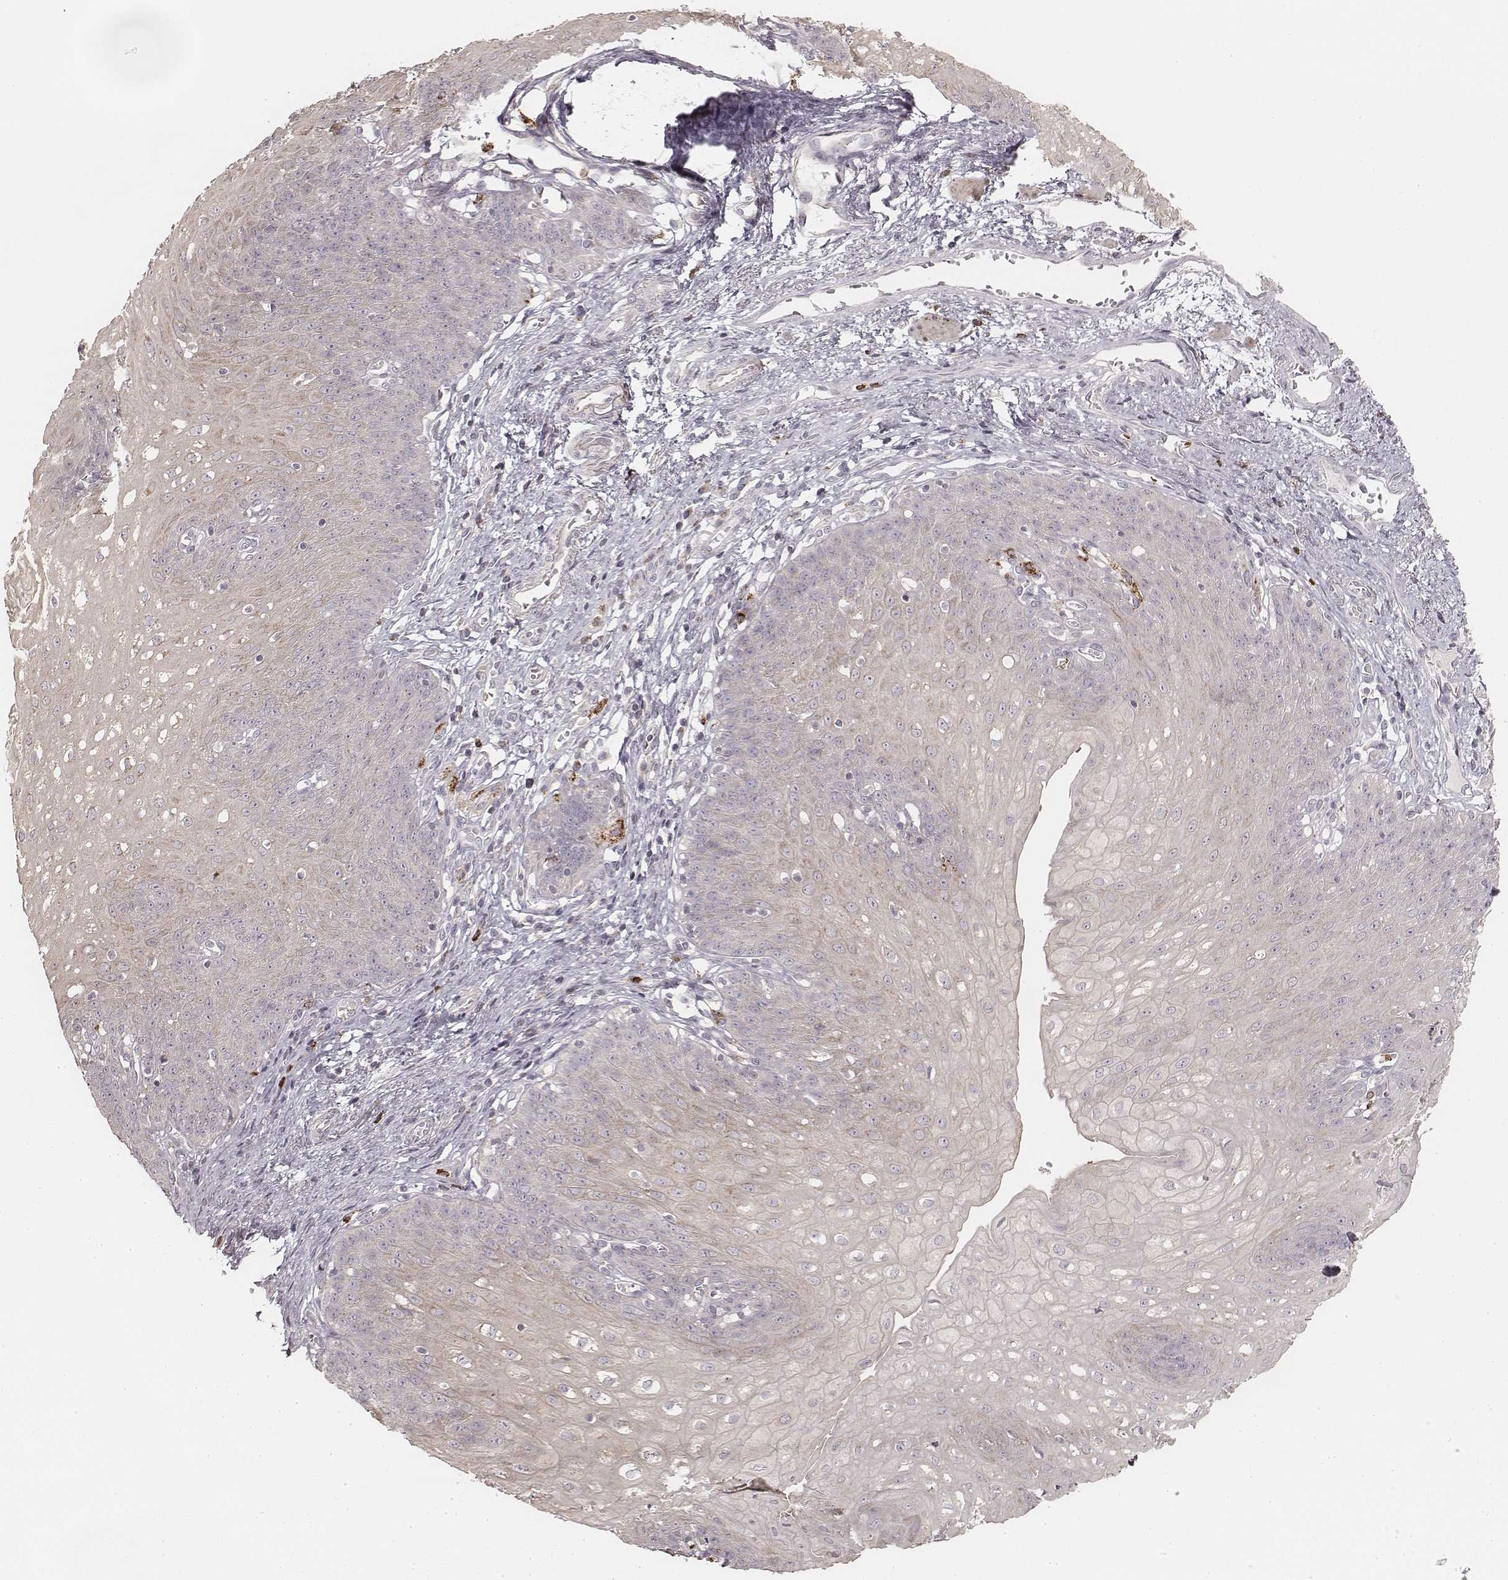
{"staining": {"intensity": "weak", "quantity": "25%-75%", "location": "cytoplasmic/membranous"}, "tissue": "esophagus", "cell_type": "Squamous epithelial cells", "image_type": "normal", "snomed": [{"axis": "morphology", "description": "Normal tissue, NOS"}, {"axis": "topography", "description": "Esophagus"}], "caption": "The image demonstrates staining of normal esophagus, revealing weak cytoplasmic/membranous protein expression (brown color) within squamous epithelial cells.", "gene": "ABCA7", "patient": {"sex": "male", "age": 71}}